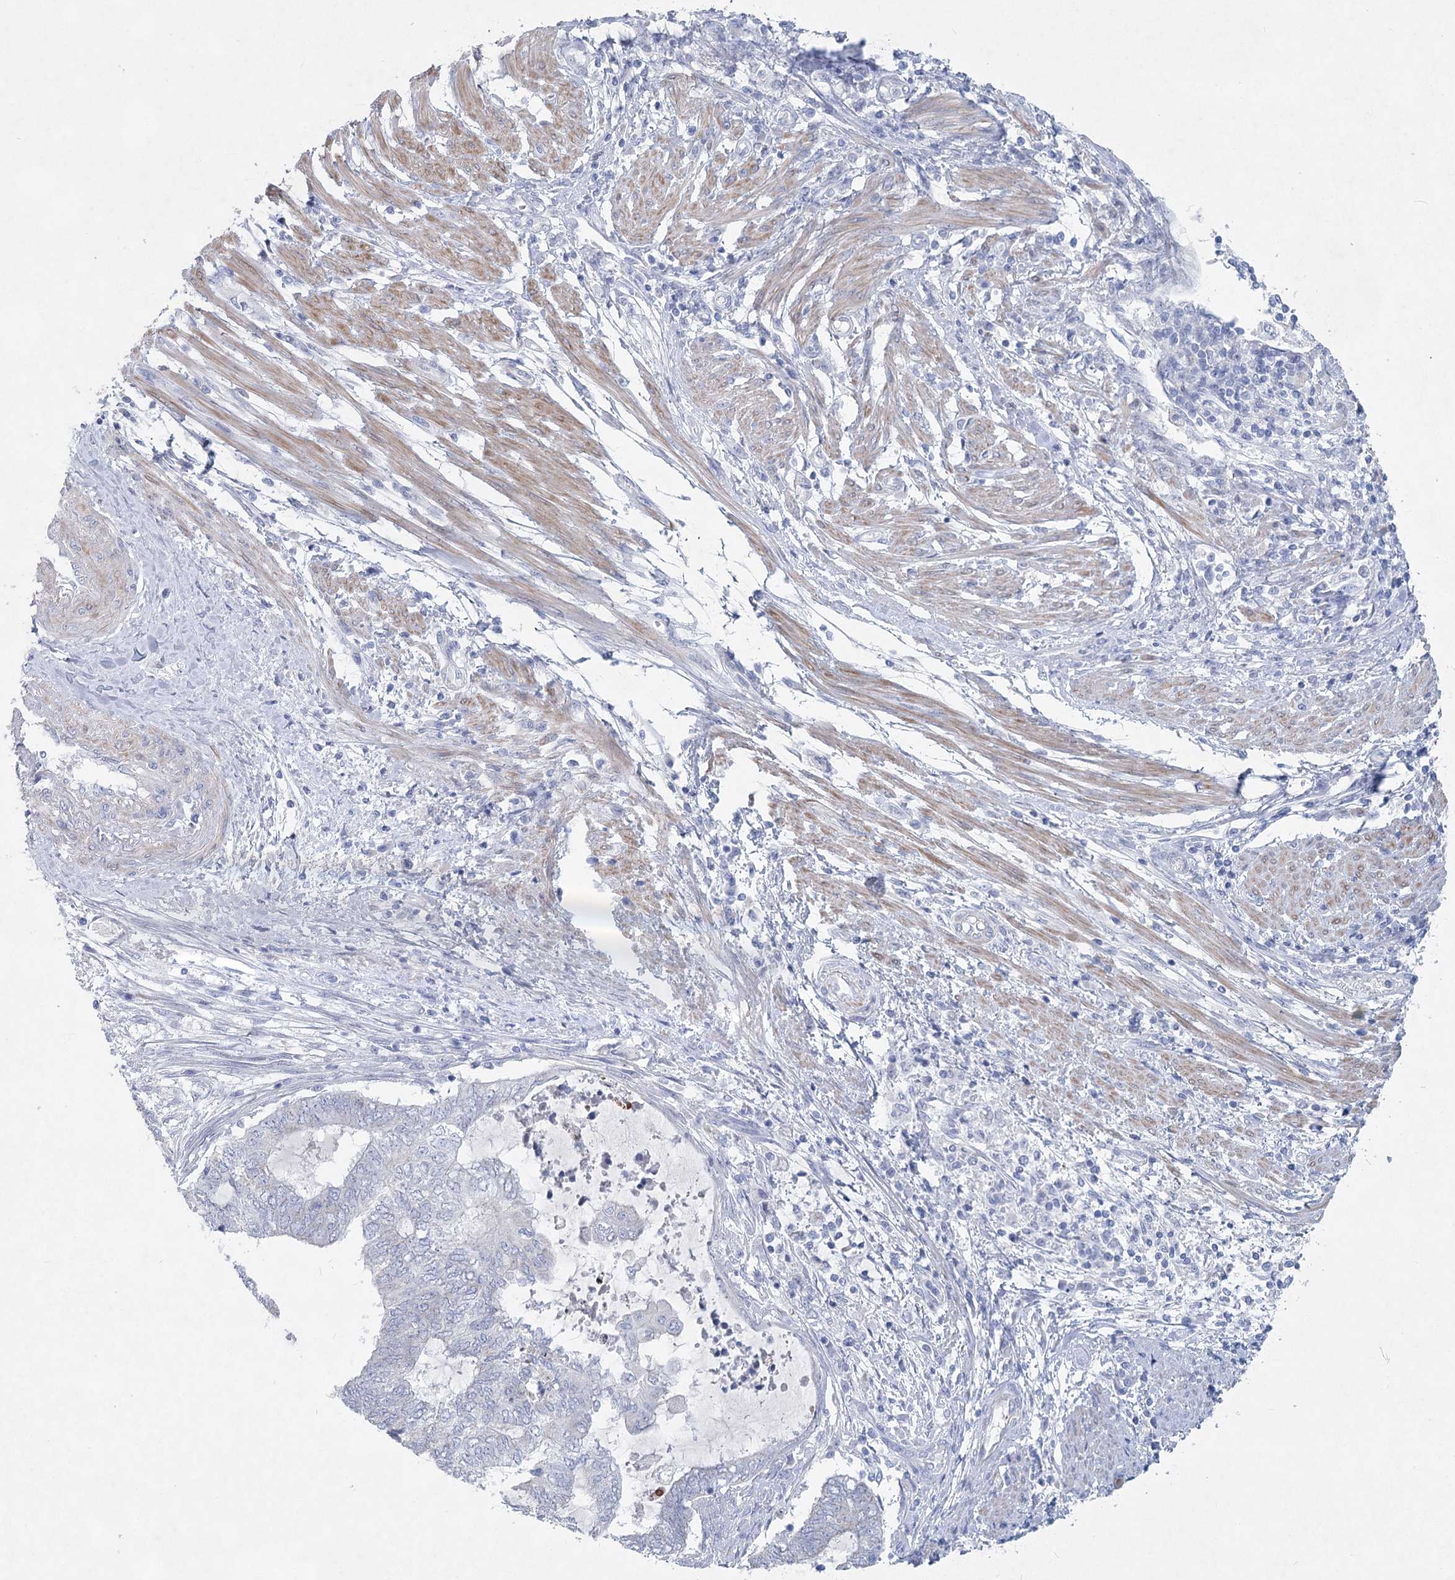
{"staining": {"intensity": "negative", "quantity": "none", "location": "none"}, "tissue": "endometrial cancer", "cell_type": "Tumor cells", "image_type": "cancer", "snomed": [{"axis": "morphology", "description": "Adenocarcinoma, NOS"}, {"axis": "topography", "description": "Uterus"}, {"axis": "topography", "description": "Endometrium"}], "caption": "Photomicrograph shows no significant protein expression in tumor cells of endometrial adenocarcinoma. The staining was performed using DAB to visualize the protein expression in brown, while the nuclei were stained in blue with hematoxylin (Magnification: 20x).", "gene": "WDR74", "patient": {"sex": "female", "age": 70}}